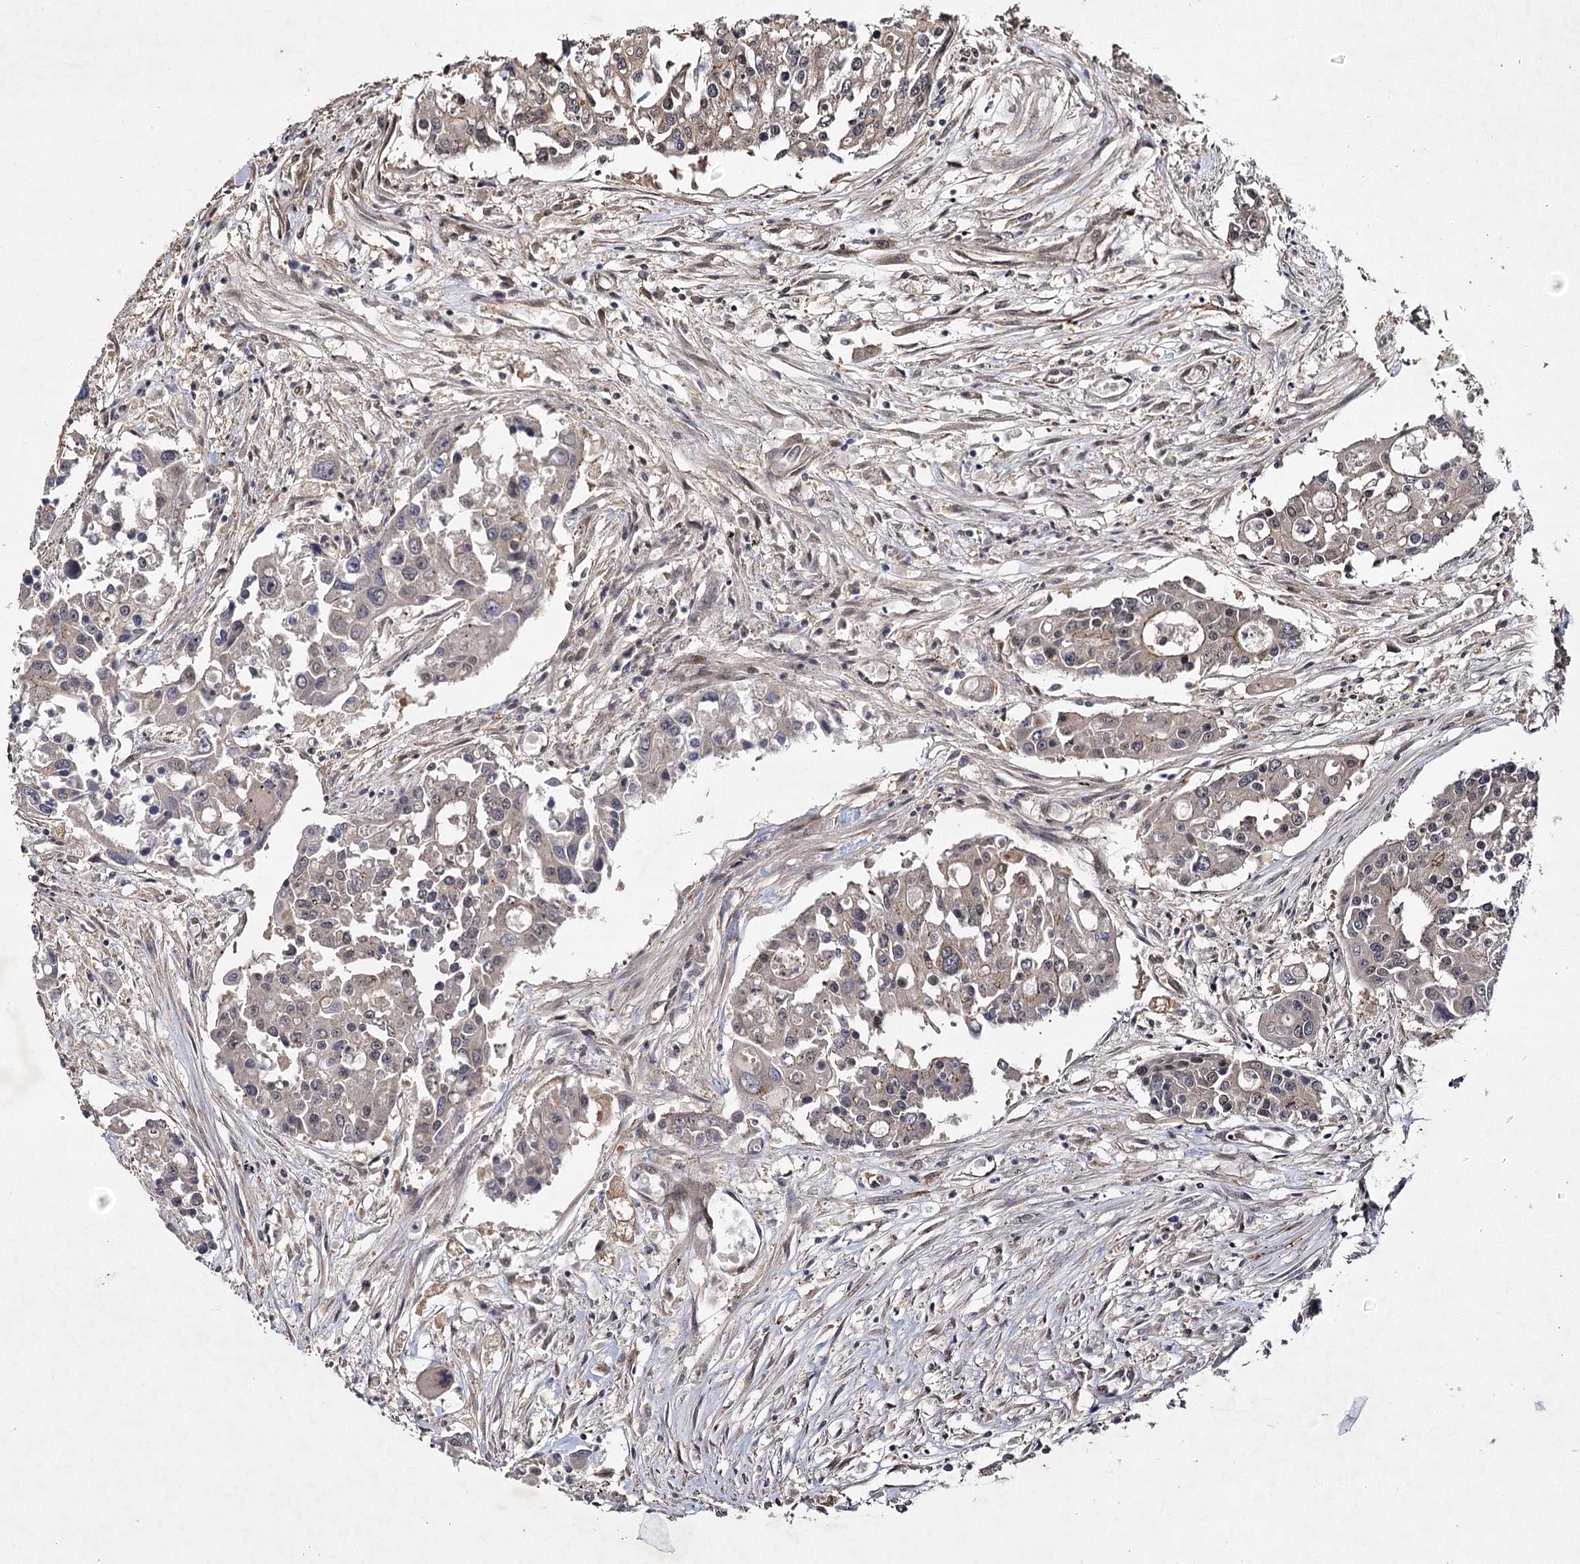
{"staining": {"intensity": "weak", "quantity": "<25%", "location": "cytoplasmic/membranous"}, "tissue": "colorectal cancer", "cell_type": "Tumor cells", "image_type": "cancer", "snomed": [{"axis": "morphology", "description": "Adenocarcinoma, NOS"}, {"axis": "topography", "description": "Colon"}], "caption": "IHC micrograph of adenocarcinoma (colorectal) stained for a protein (brown), which exhibits no expression in tumor cells.", "gene": "DCUN1D4", "patient": {"sex": "male", "age": 77}}